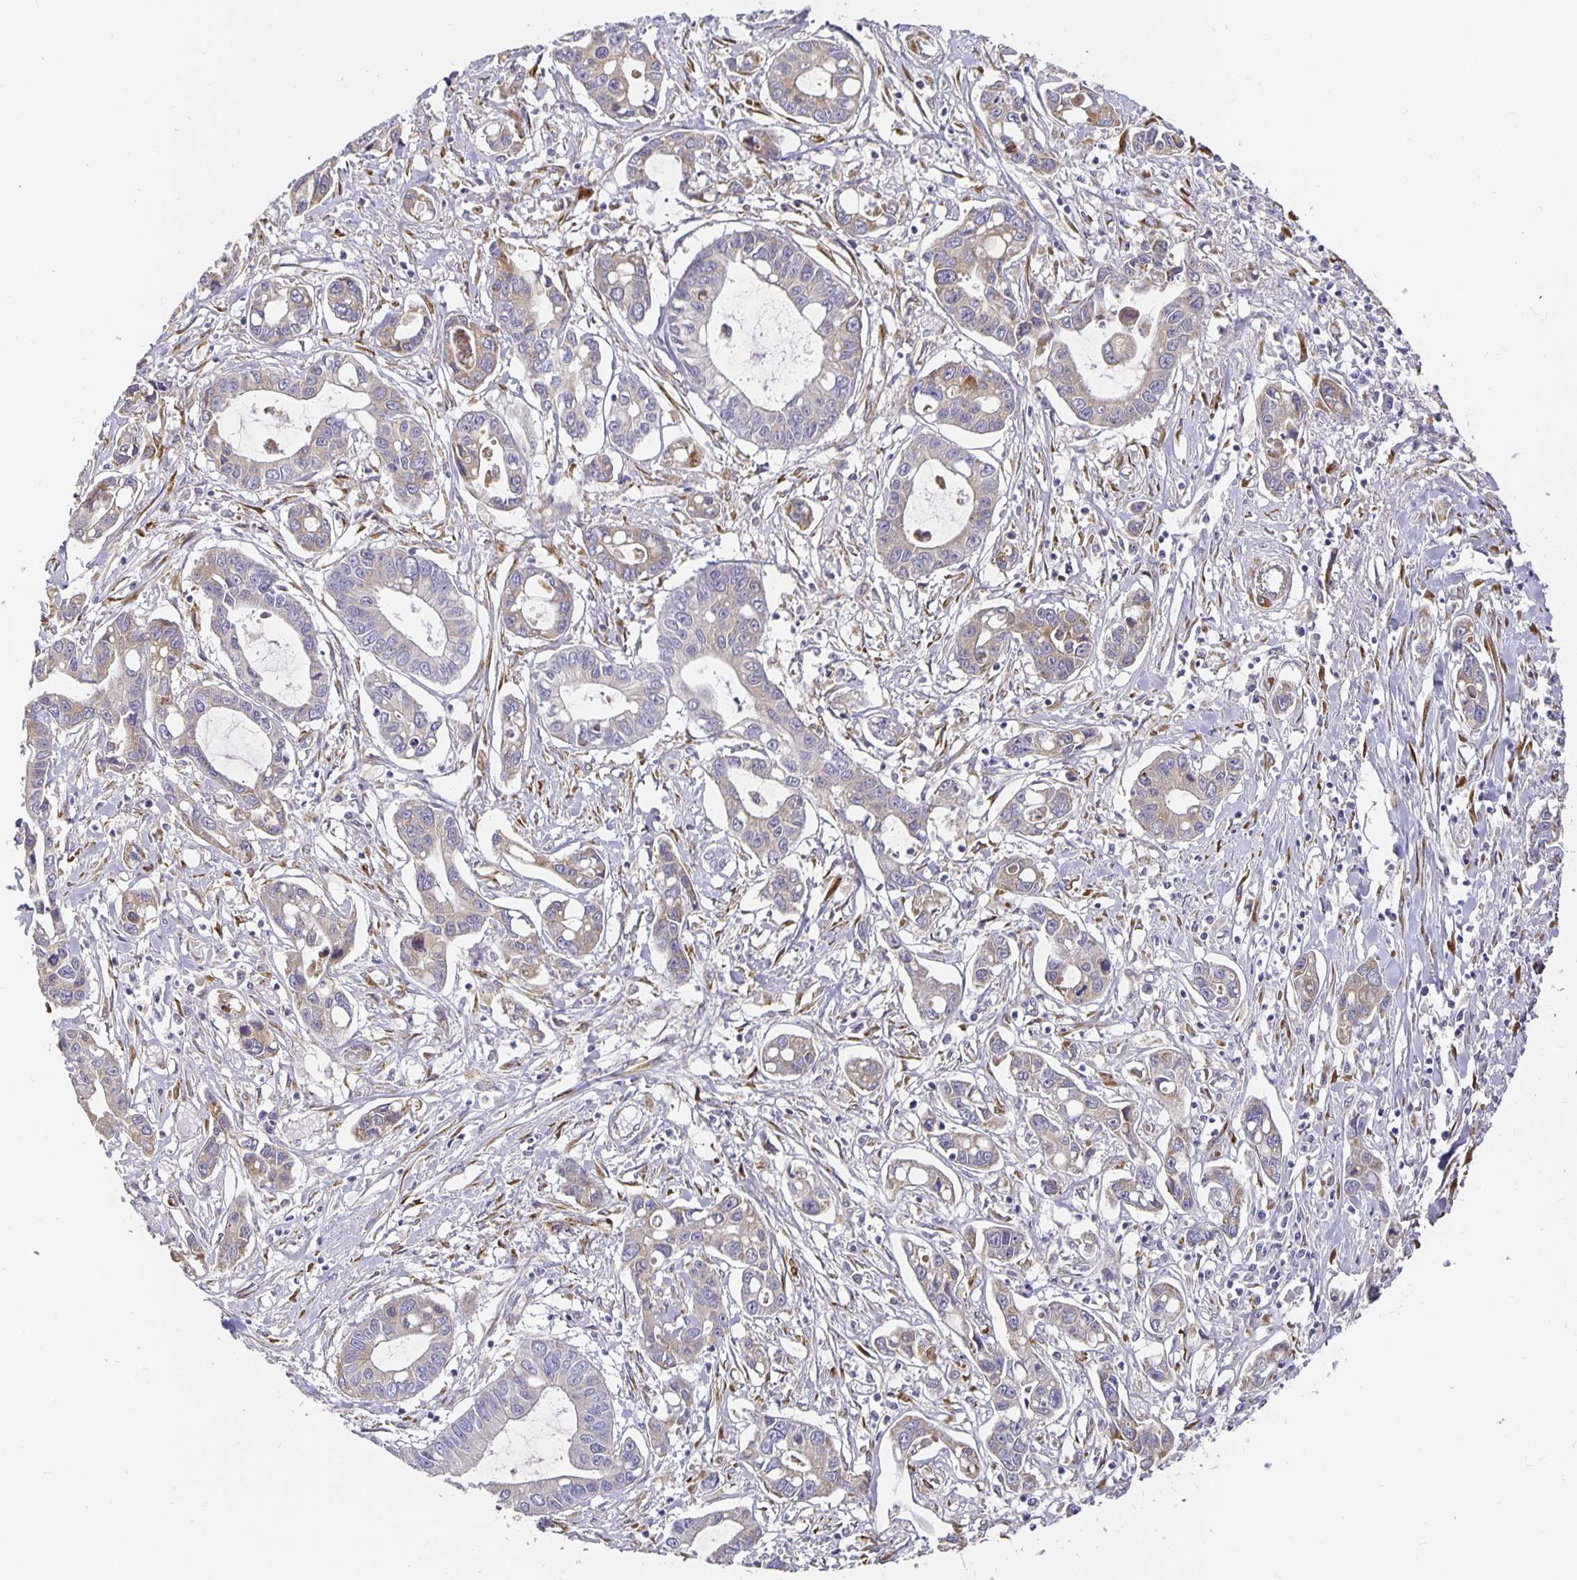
{"staining": {"intensity": "weak", "quantity": "<25%", "location": "cytoplasmic/membranous"}, "tissue": "liver cancer", "cell_type": "Tumor cells", "image_type": "cancer", "snomed": [{"axis": "morphology", "description": "Cholangiocarcinoma"}, {"axis": "topography", "description": "Liver"}], "caption": "Immunohistochemical staining of cholangiocarcinoma (liver) exhibits no significant staining in tumor cells.", "gene": "PLOD1", "patient": {"sex": "male", "age": 58}}